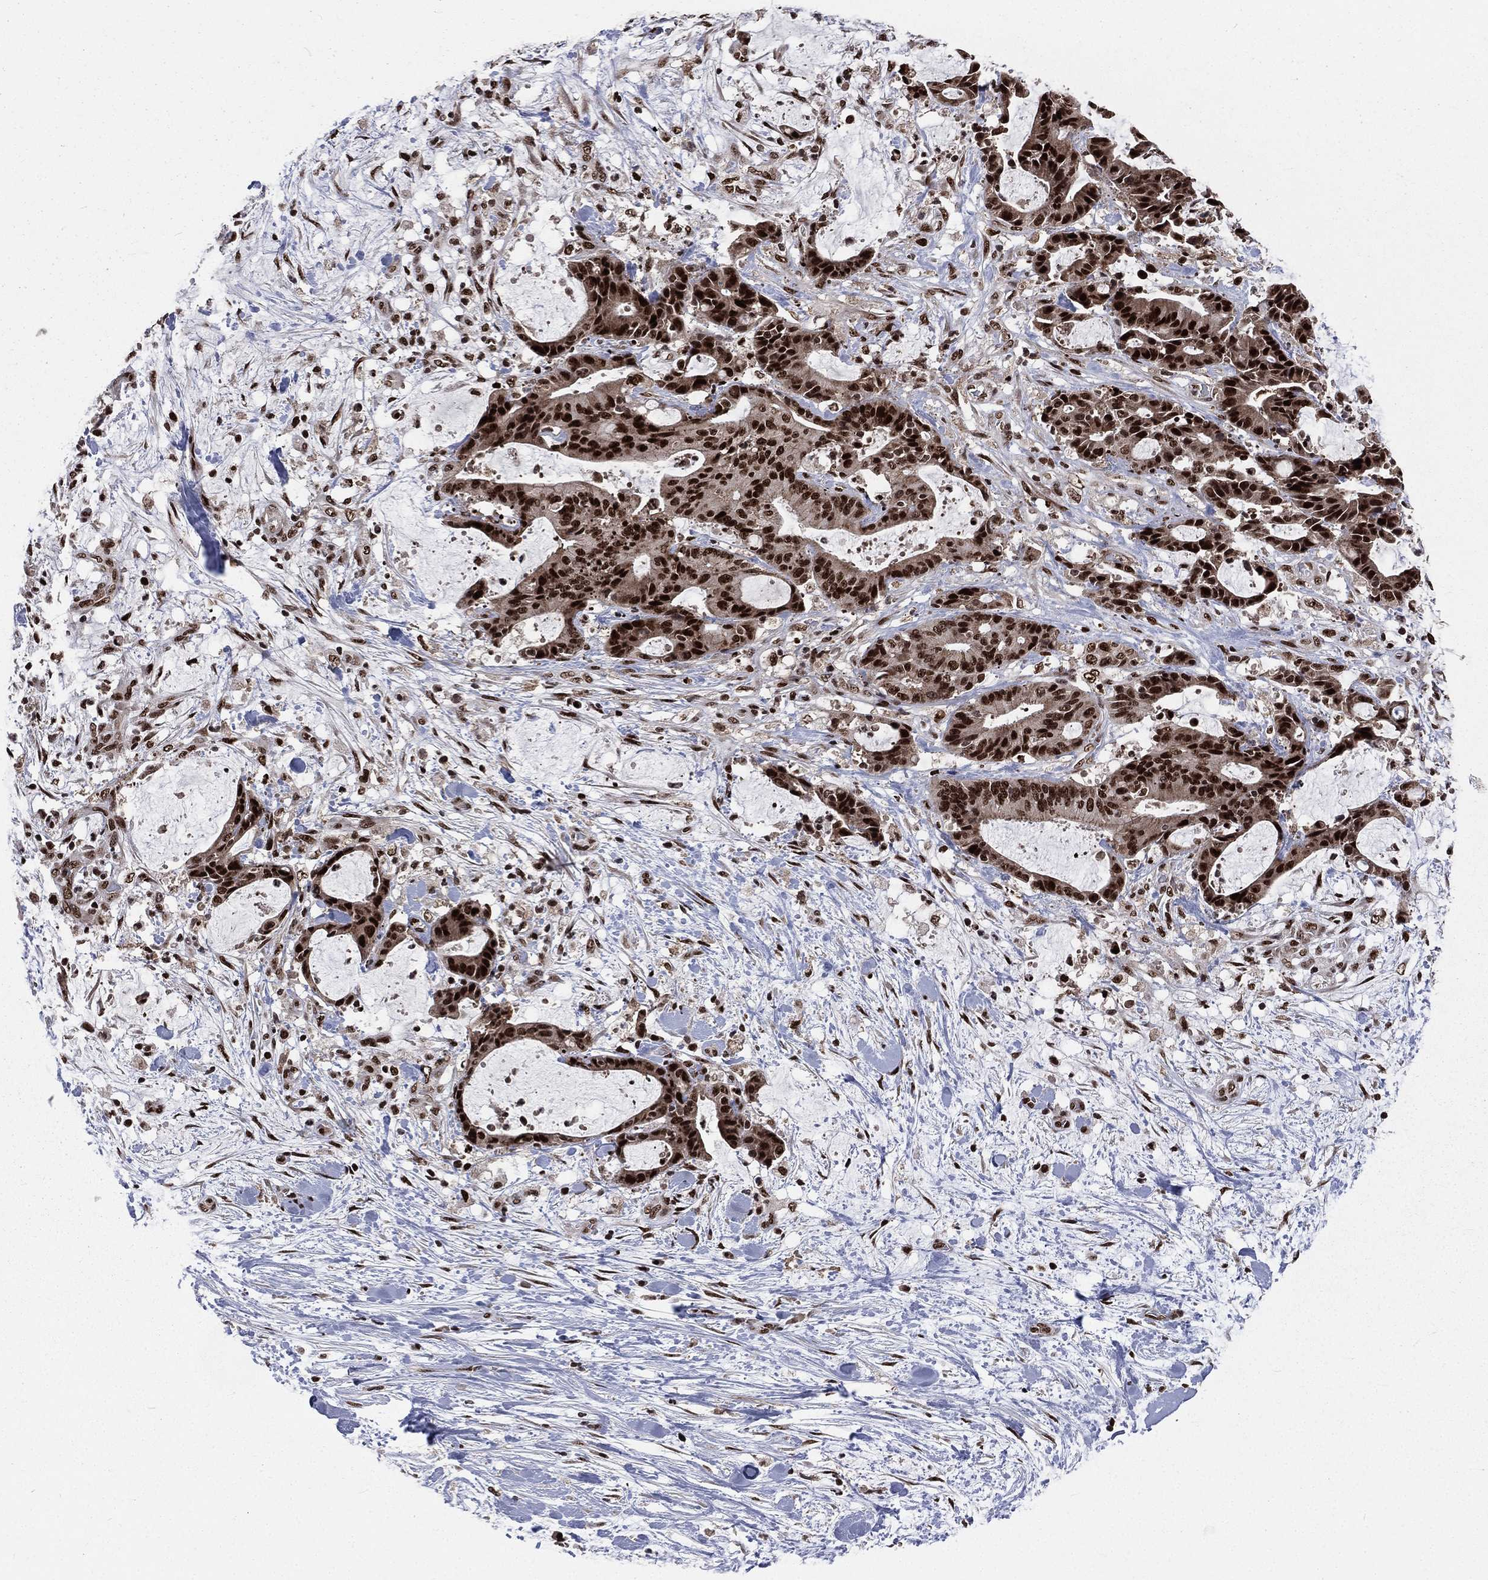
{"staining": {"intensity": "strong", "quantity": ">75%", "location": "nuclear"}, "tissue": "liver cancer", "cell_type": "Tumor cells", "image_type": "cancer", "snomed": [{"axis": "morphology", "description": "Cholangiocarcinoma"}, {"axis": "topography", "description": "Liver"}], "caption": "Immunohistochemistry of liver cancer (cholangiocarcinoma) exhibits high levels of strong nuclear positivity in about >75% of tumor cells.", "gene": "POLB", "patient": {"sex": "female", "age": 73}}